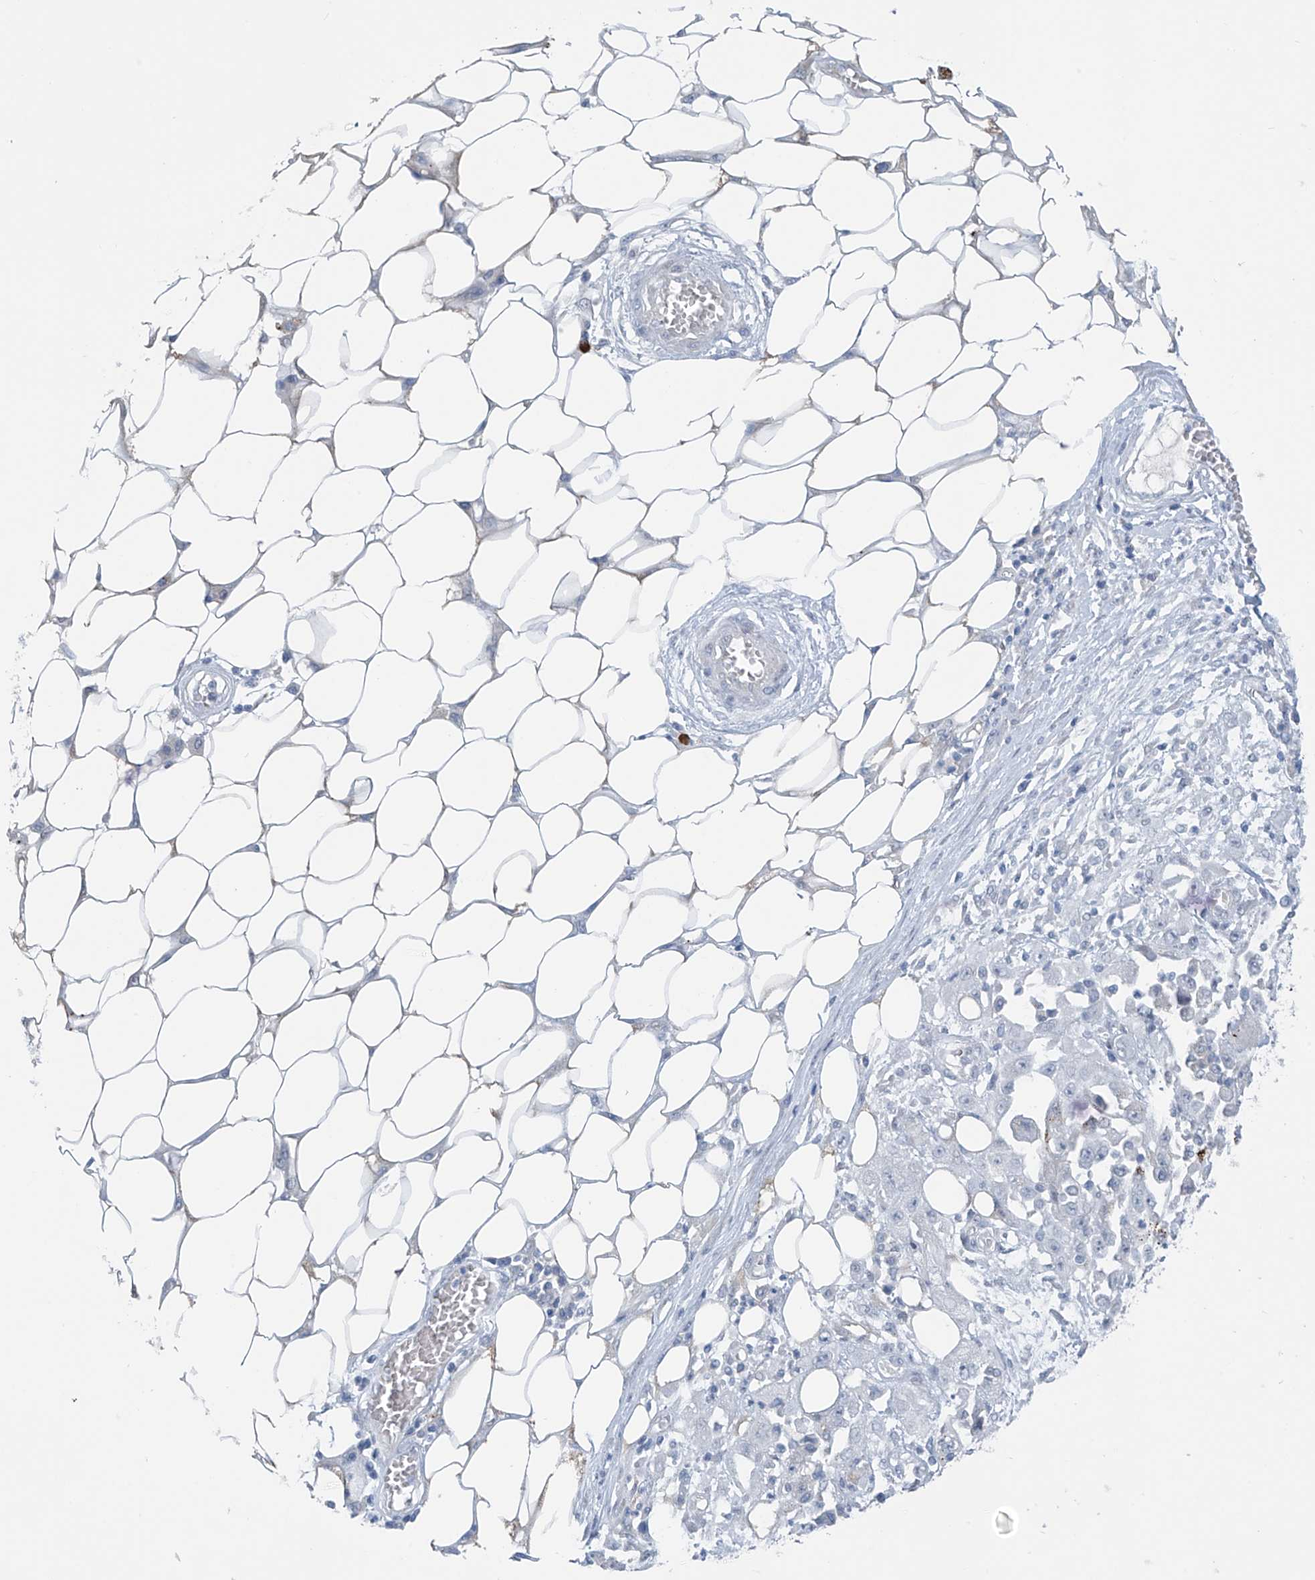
{"staining": {"intensity": "strong", "quantity": "<25%", "location": "cytoplasmic/membranous"}, "tissue": "skin cancer", "cell_type": "Tumor cells", "image_type": "cancer", "snomed": [{"axis": "morphology", "description": "Squamous cell carcinoma, NOS"}, {"axis": "morphology", "description": "Squamous cell carcinoma, metastatic, NOS"}, {"axis": "topography", "description": "Skin"}, {"axis": "topography", "description": "Lymph node"}], "caption": "High-power microscopy captured an IHC image of skin cancer, revealing strong cytoplasmic/membranous expression in approximately <25% of tumor cells.", "gene": "ZNF793", "patient": {"sex": "male", "age": 75}}